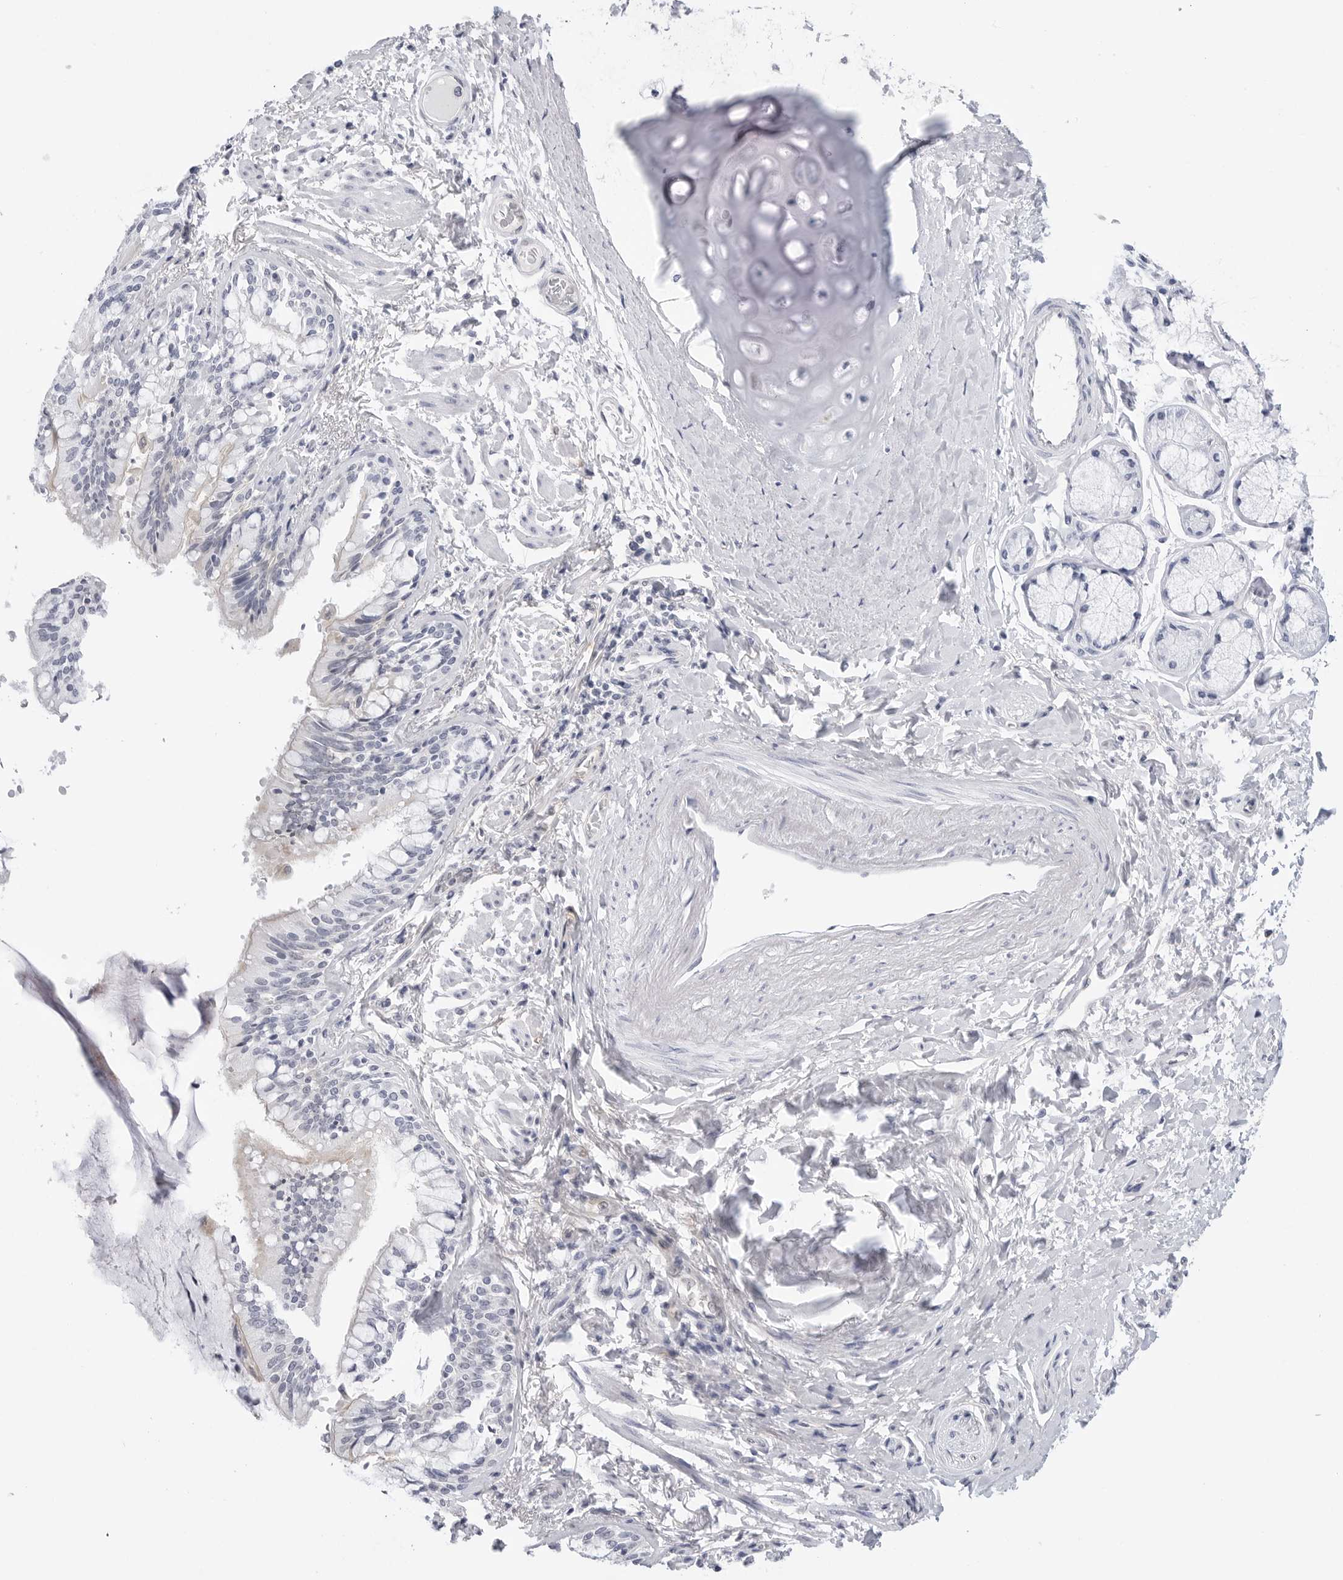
{"staining": {"intensity": "negative", "quantity": "none", "location": "none"}, "tissue": "bronchus", "cell_type": "Respiratory epithelial cells", "image_type": "normal", "snomed": [{"axis": "morphology", "description": "Normal tissue, NOS"}, {"axis": "morphology", "description": "Inflammation, NOS"}, {"axis": "topography", "description": "Lung"}], "caption": "This photomicrograph is of normal bronchus stained with IHC to label a protein in brown with the nuclei are counter-stained blue. There is no positivity in respiratory epithelial cells.", "gene": "SLC19A1", "patient": {"sex": "female", "age": 46}}